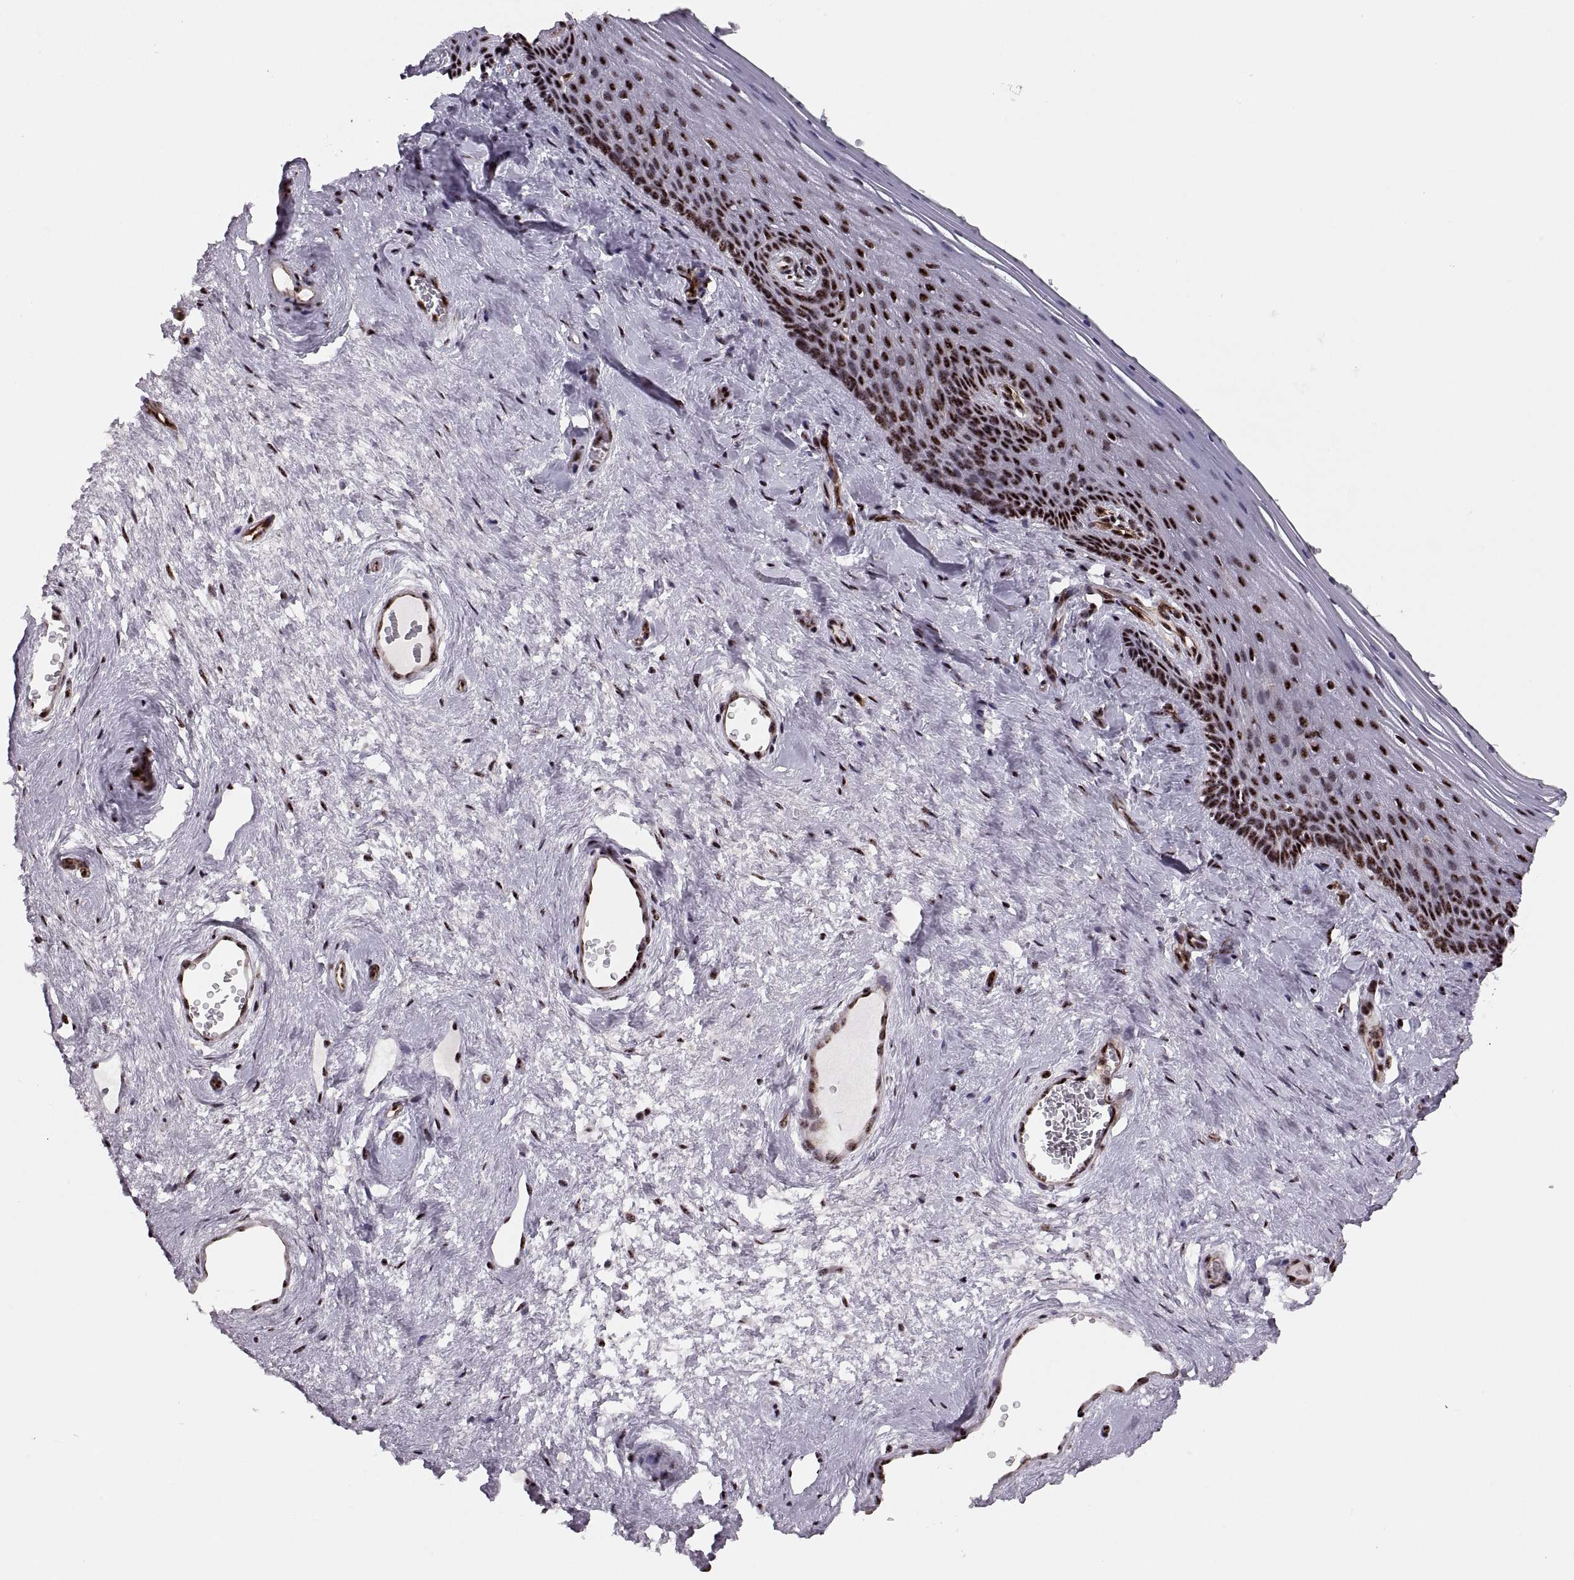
{"staining": {"intensity": "strong", "quantity": ">75%", "location": "nuclear"}, "tissue": "vagina", "cell_type": "Squamous epithelial cells", "image_type": "normal", "snomed": [{"axis": "morphology", "description": "Normal tissue, NOS"}, {"axis": "topography", "description": "Vagina"}], "caption": "Protein staining reveals strong nuclear expression in about >75% of squamous epithelial cells in normal vagina. The protein of interest is shown in brown color, while the nuclei are stained blue.", "gene": "ZCCHC17", "patient": {"sex": "female", "age": 45}}